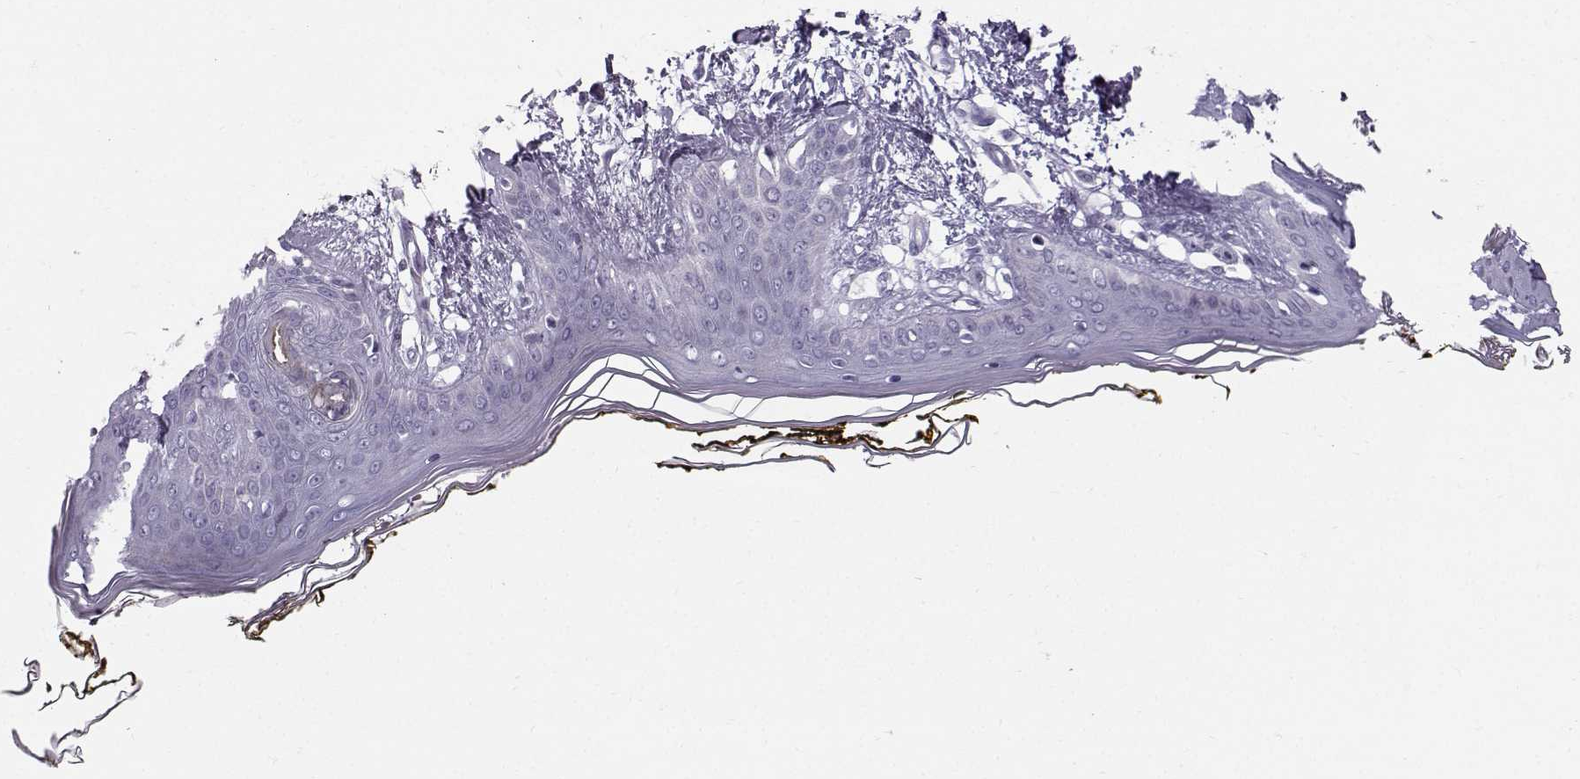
{"staining": {"intensity": "negative", "quantity": "none", "location": "none"}, "tissue": "skin", "cell_type": "Fibroblasts", "image_type": "normal", "snomed": [{"axis": "morphology", "description": "Normal tissue, NOS"}, {"axis": "topography", "description": "Skin"}], "caption": "An immunohistochemistry (IHC) photomicrograph of unremarkable skin is shown. There is no staining in fibroblasts of skin. (Immunohistochemistry, brightfield microscopy, high magnification).", "gene": "DMRT3", "patient": {"sex": "female", "age": 34}}